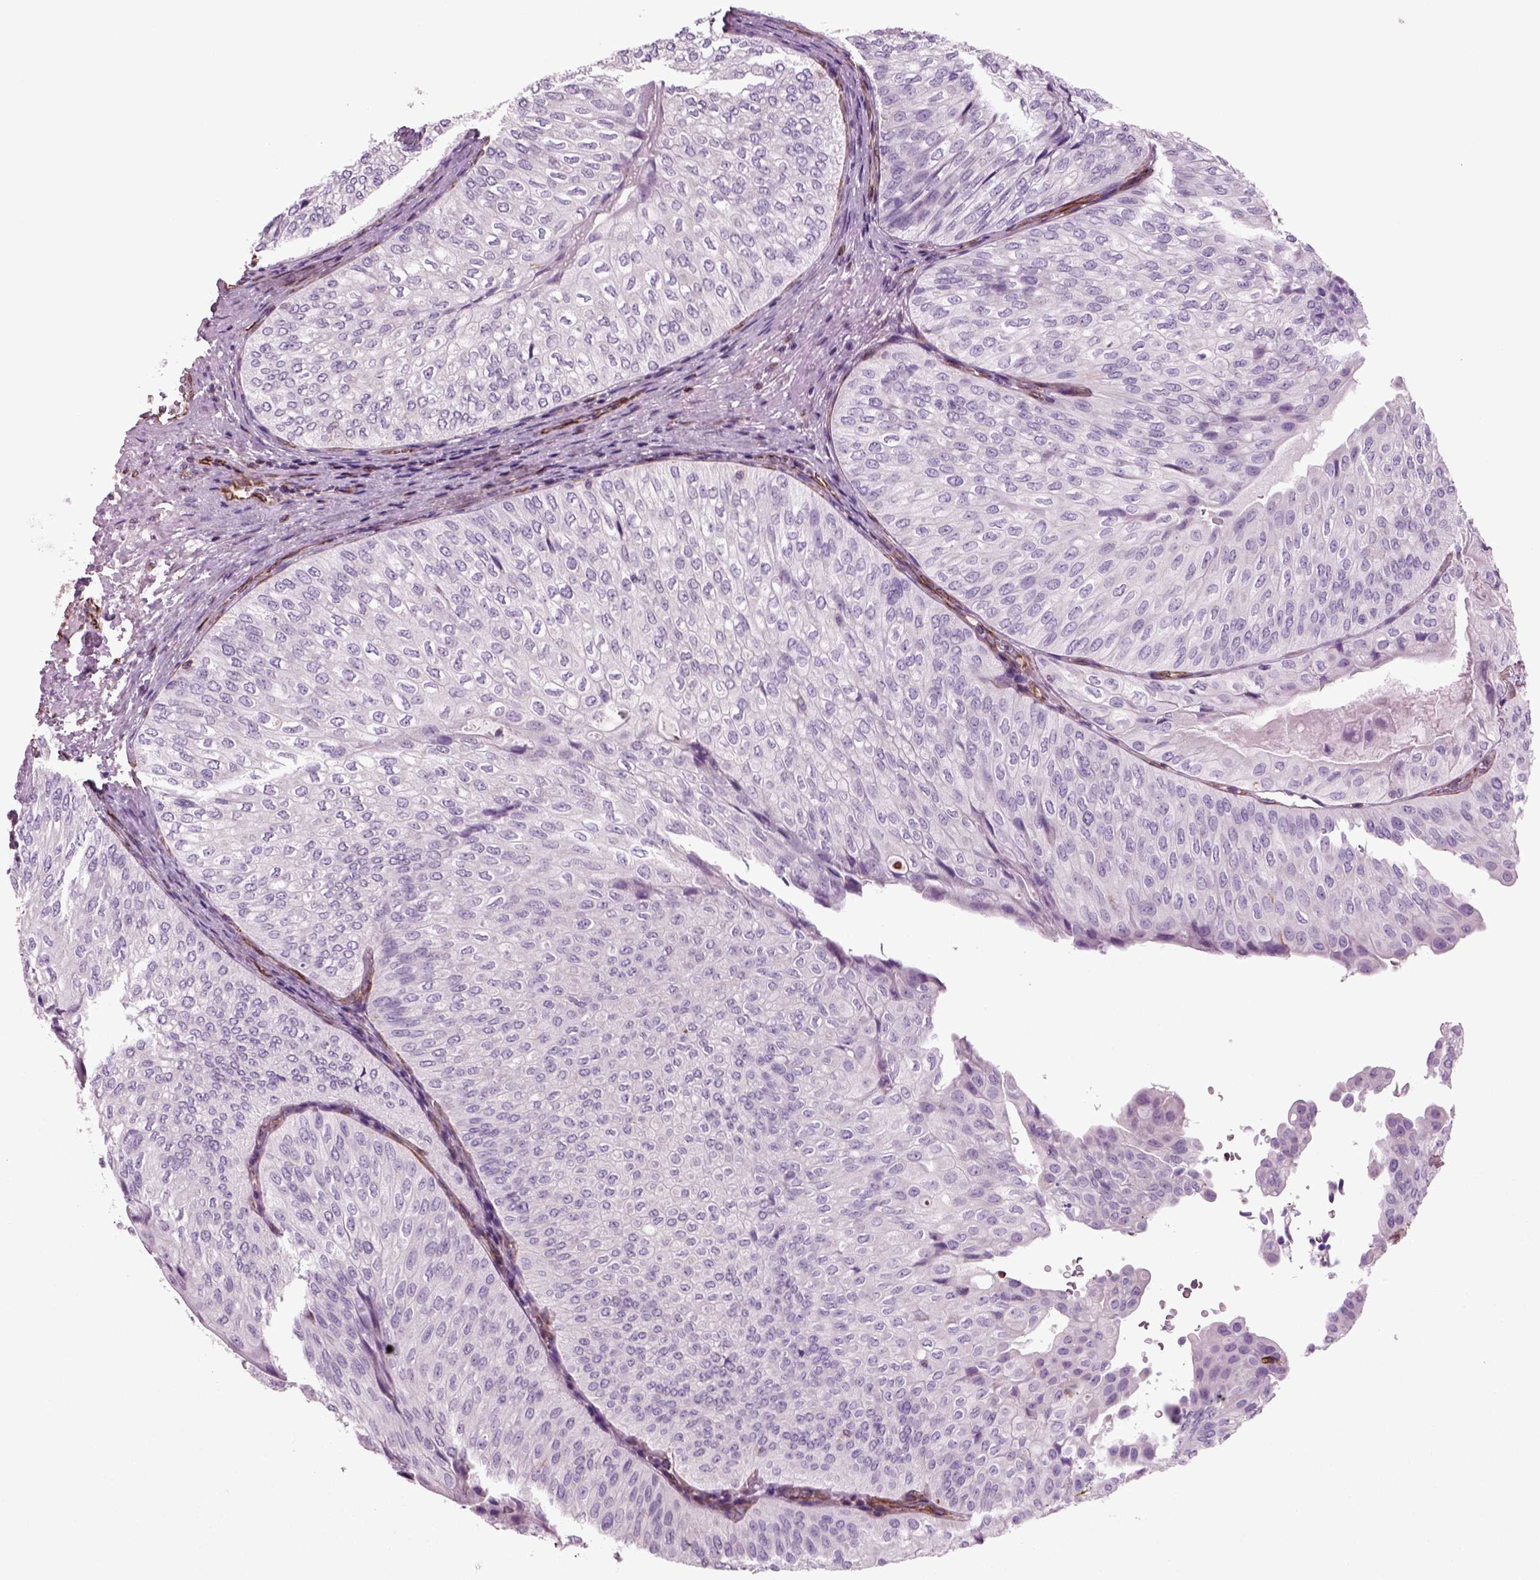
{"staining": {"intensity": "negative", "quantity": "none", "location": "none"}, "tissue": "urothelial cancer", "cell_type": "Tumor cells", "image_type": "cancer", "snomed": [{"axis": "morphology", "description": "Urothelial carcinoma, NOS"}, {"axis": "topography", "description": "Urinary bladder"}], "caption": "Immunohistochemistry micrograph of urothelial cancer stained for a protein (brown), which shows no positivity in tumor cells.", "gene": "ACER3", "patient": {"sex": "male", "age": 62}}